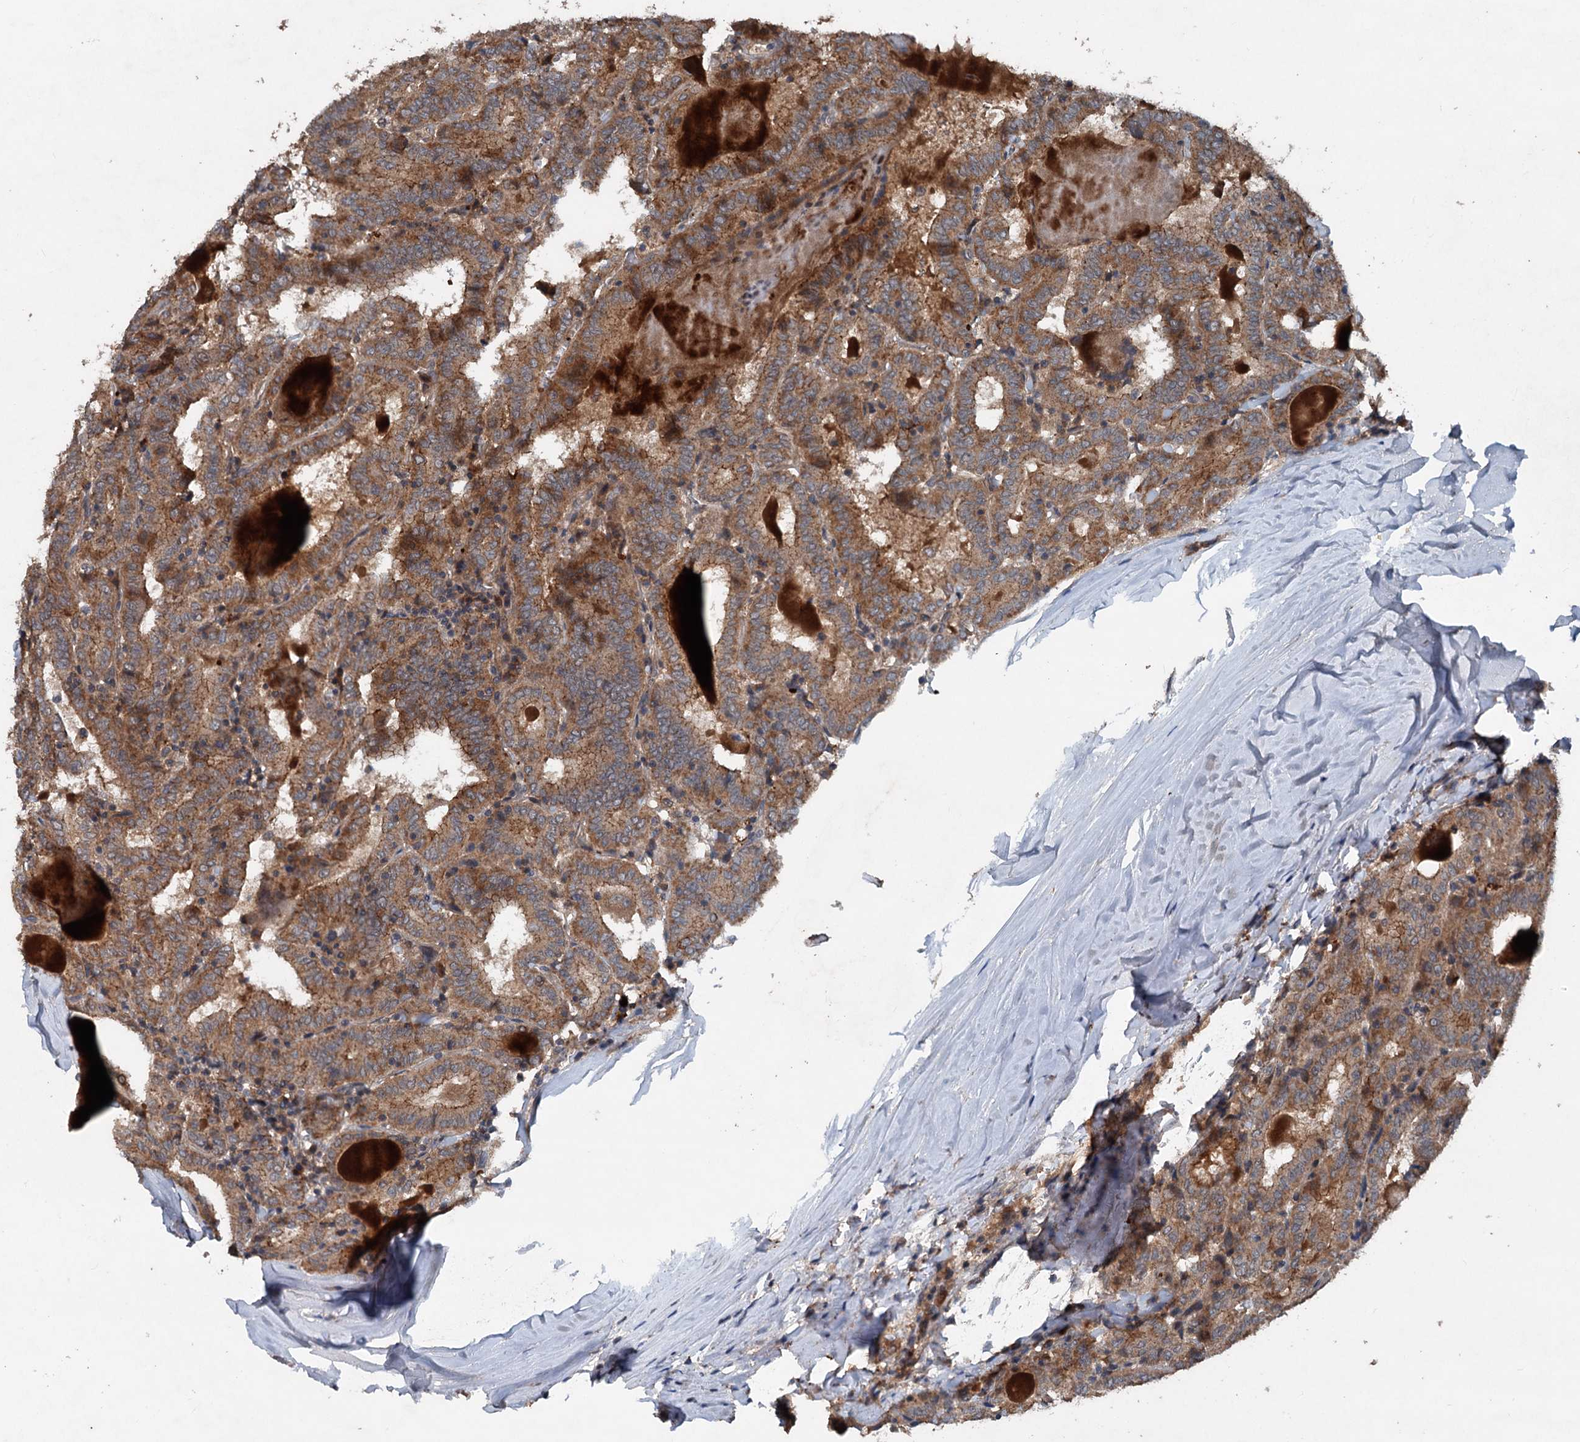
{"staining": {"intensity": "moderate", "quantity": ">75%", "location": "cytoplasmic/membranous"}, "tissue": "thyroid cancer", "cell_type": "Tumor cells", "image_type": "cancer", "snomed": [{"axis": "morphology", "description": "Papillary adenocarcinoma, NOS"}, {"axis": "topography", "description": "Thyroid gland"}], "caption": "This is a photomicrograph of immunohistochemistry staining of papillary adenocarcinoma (thyroid), which shows moderate staining in the cytoplasmic/membranous of tumor cells.", "gene": "N4BP2L2", "patient": {"sex": "female", "age": 72}}